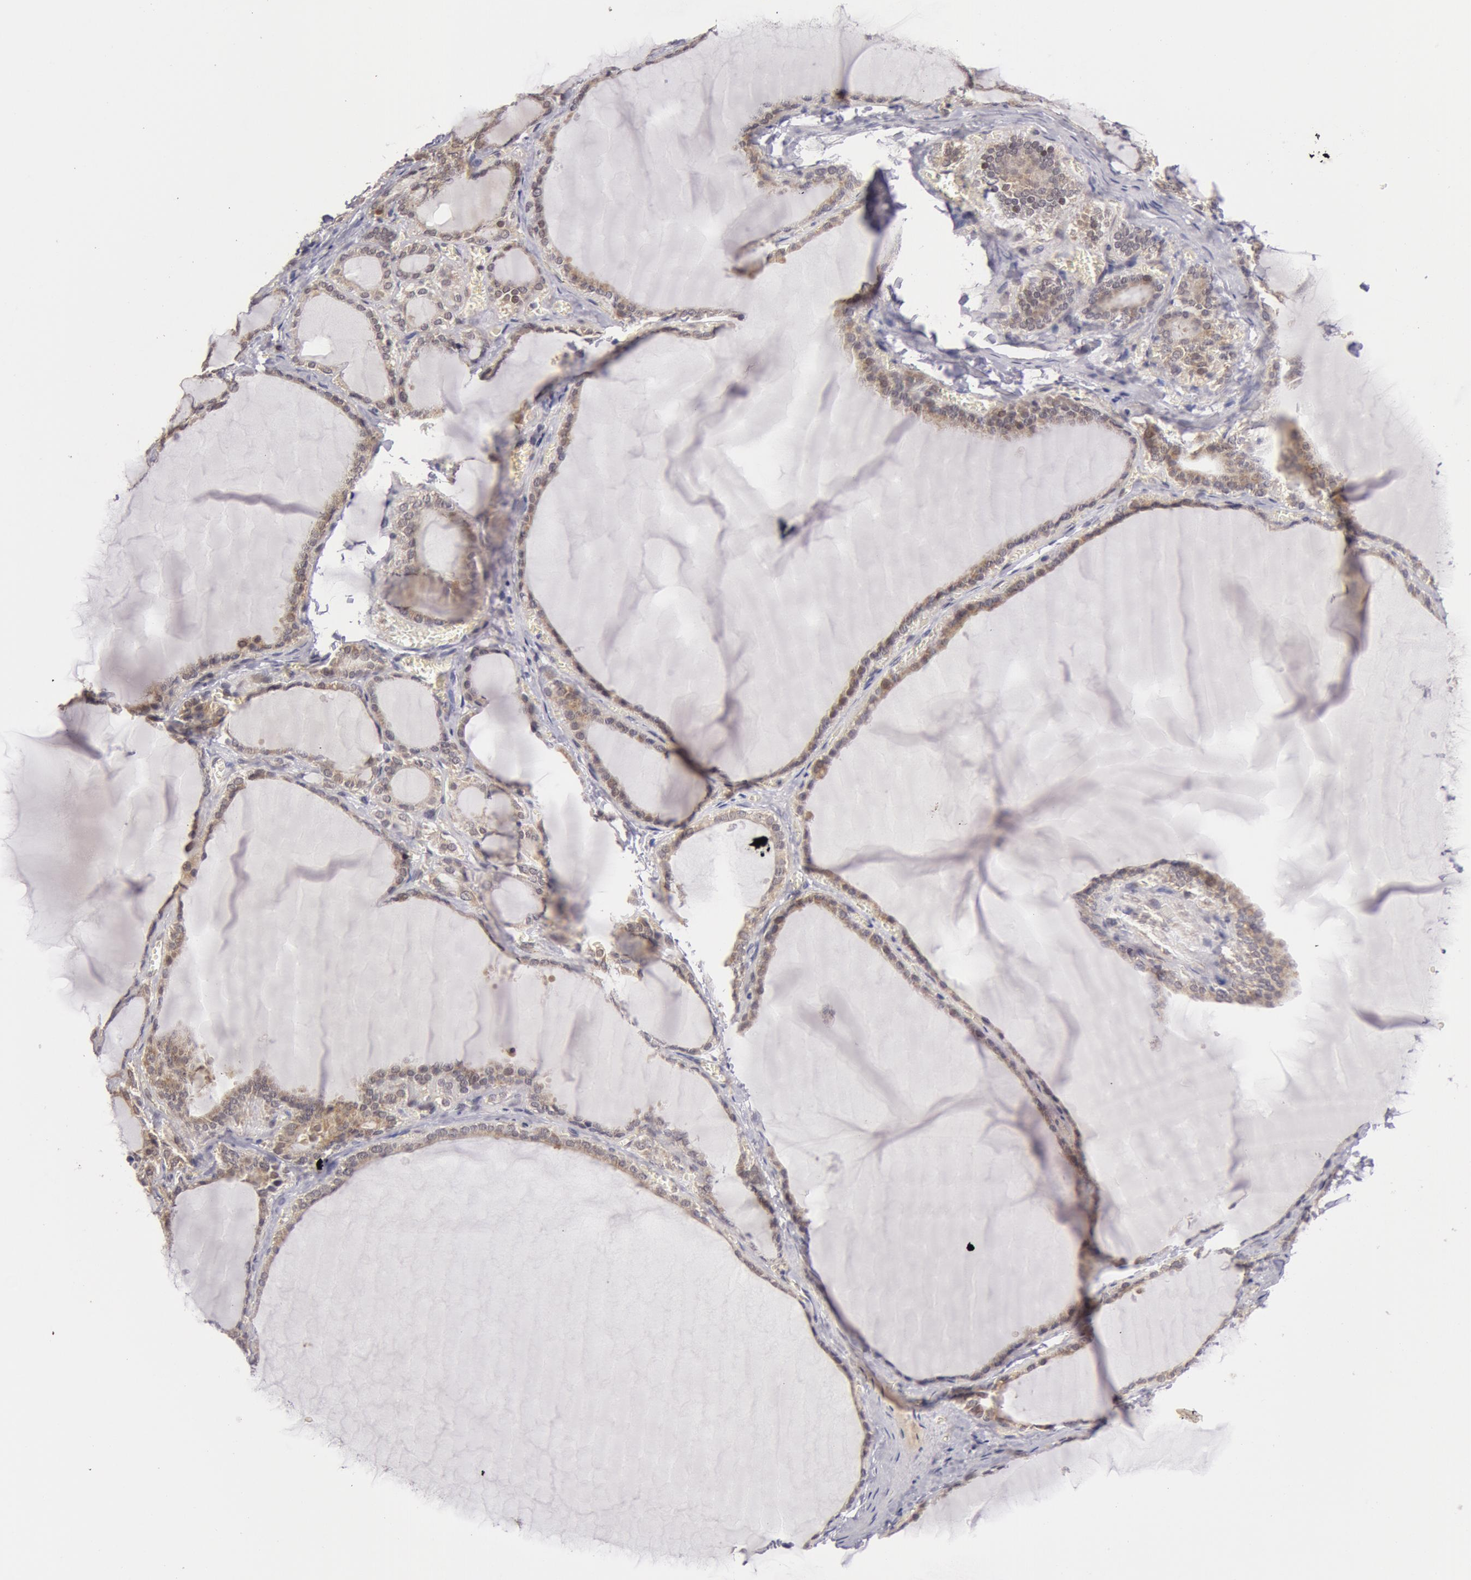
{"staining": {"intensity": "weak", "quantity": "25%-75%", "location": "cytoplasmic/membranous"}, "tissue": "thyroid gland", "cell_type": "Glandular cells", "image_type": "normal", "snomed": [{"axis": "morphology", "description": "Normal tissue, NOS"}, {"axis": "topography", "description": "Thyroid gland"}], "caption": "Immunohistochemistry image of normal human thyroid gland stained for a protein (brown), which demonstrates low levels of weak cytoplasmic/membranous staining in about 25%-75% of glandular cells.", "gene": "SYTL4", "patient": {"sex": "female", "age": 55}}